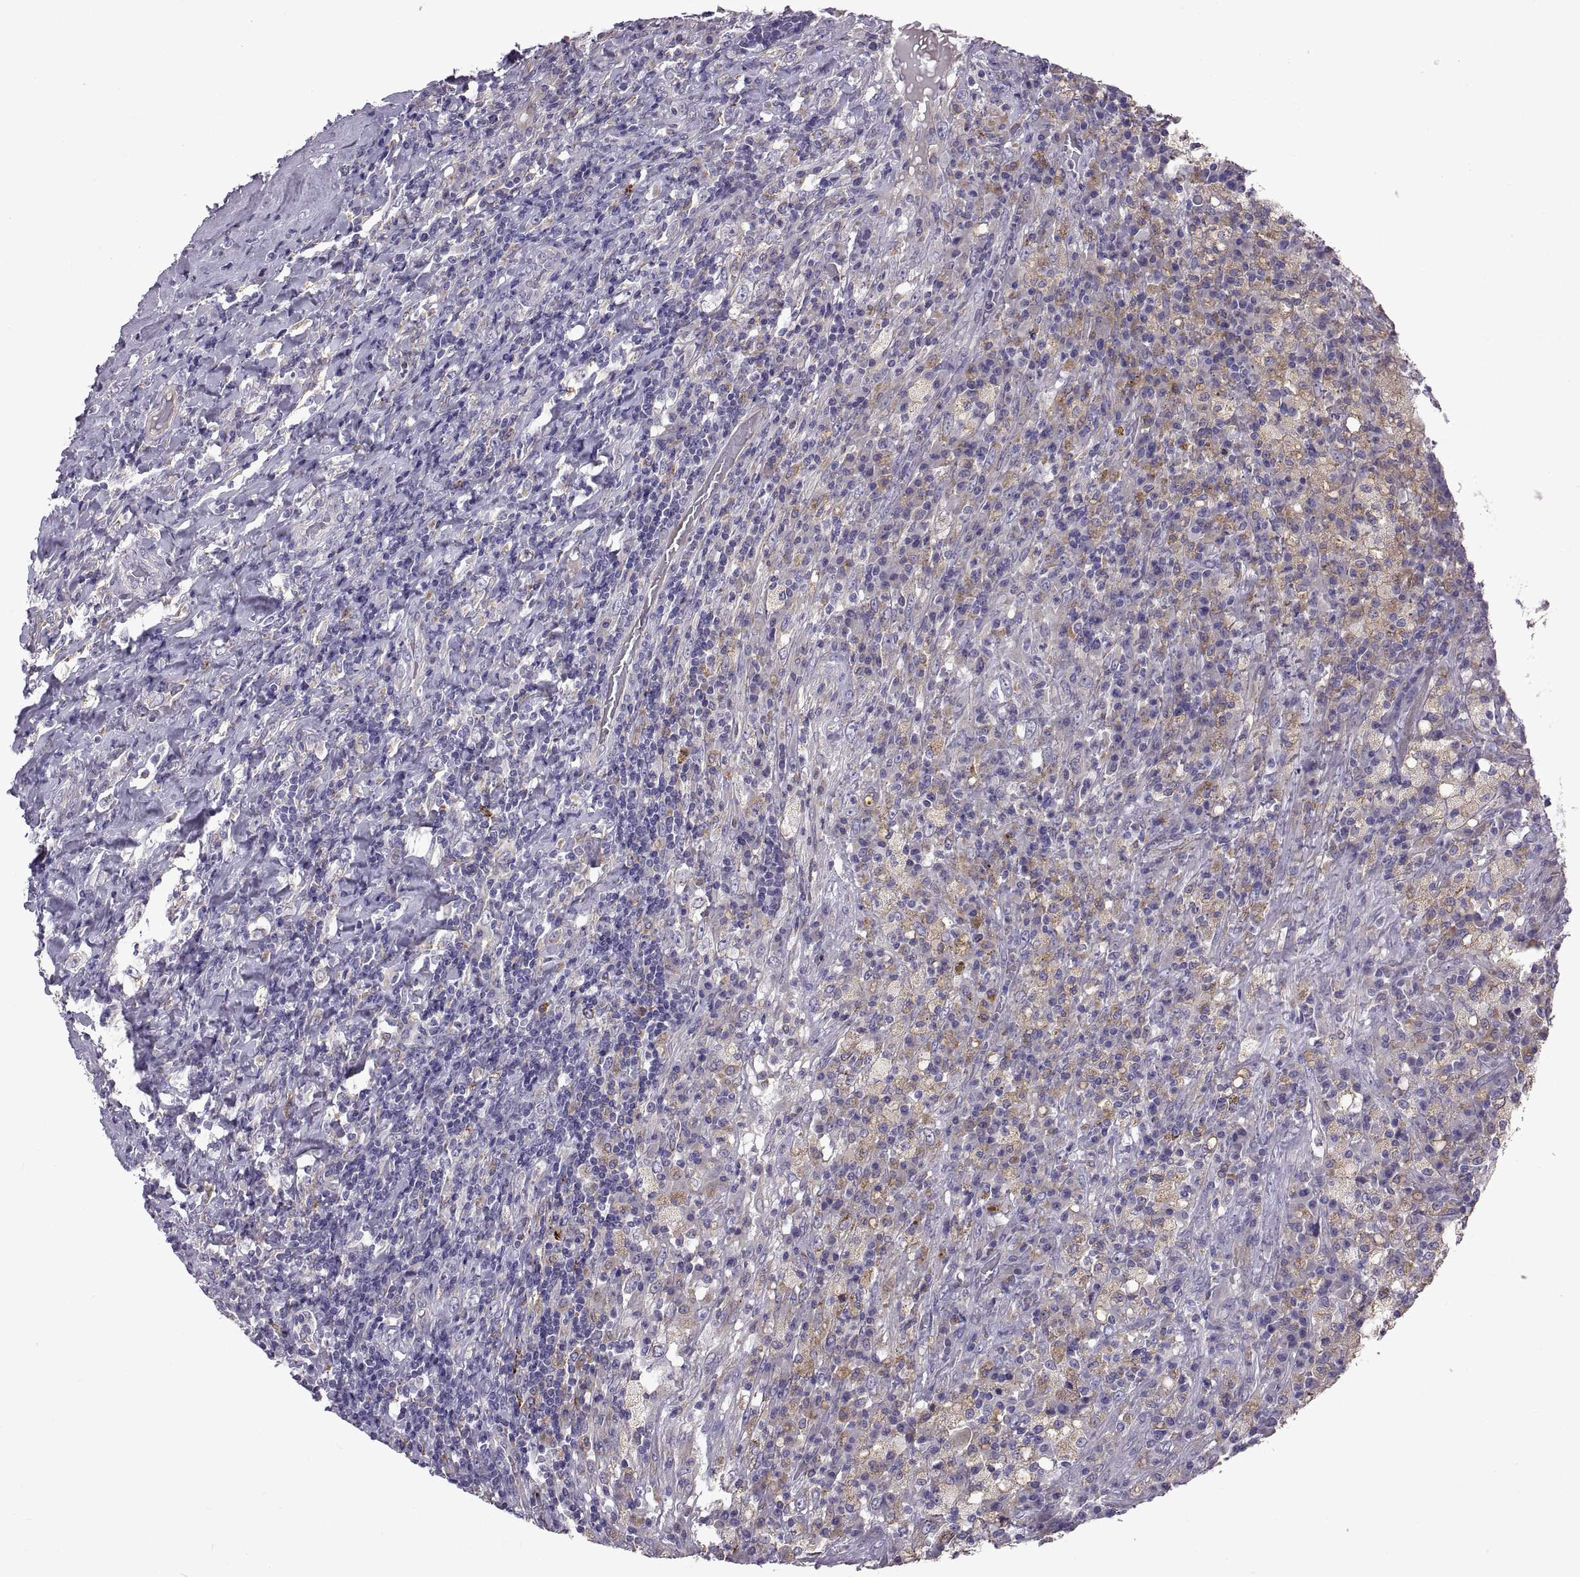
{"staining": {"intensity": "moderate", "quantity": "<25%", "location": "cytoplasmic/membranous"}, "tissue": "testis cancer", "cell_type": "Tumor cells", "image_type": "cancer", "snomed": [{"axis": "morphology", "description": "Necrosis, NOS"}, {"axis": "morphology", "description": "Carcinoma, Embryonal, NOS"}, {"axis": "topography", "description": "Testis"}], "caption": "Testis cancer (embryonal carcinoma) stained with DAB (3,3'-diaminobenzidine) IHC demonstrates low levels of moderate cytoplasmic/membranous expression in approximately <25% of tumor cells.", "gene": "ARSL", "patient": {"sex": "male", "age": 19}}